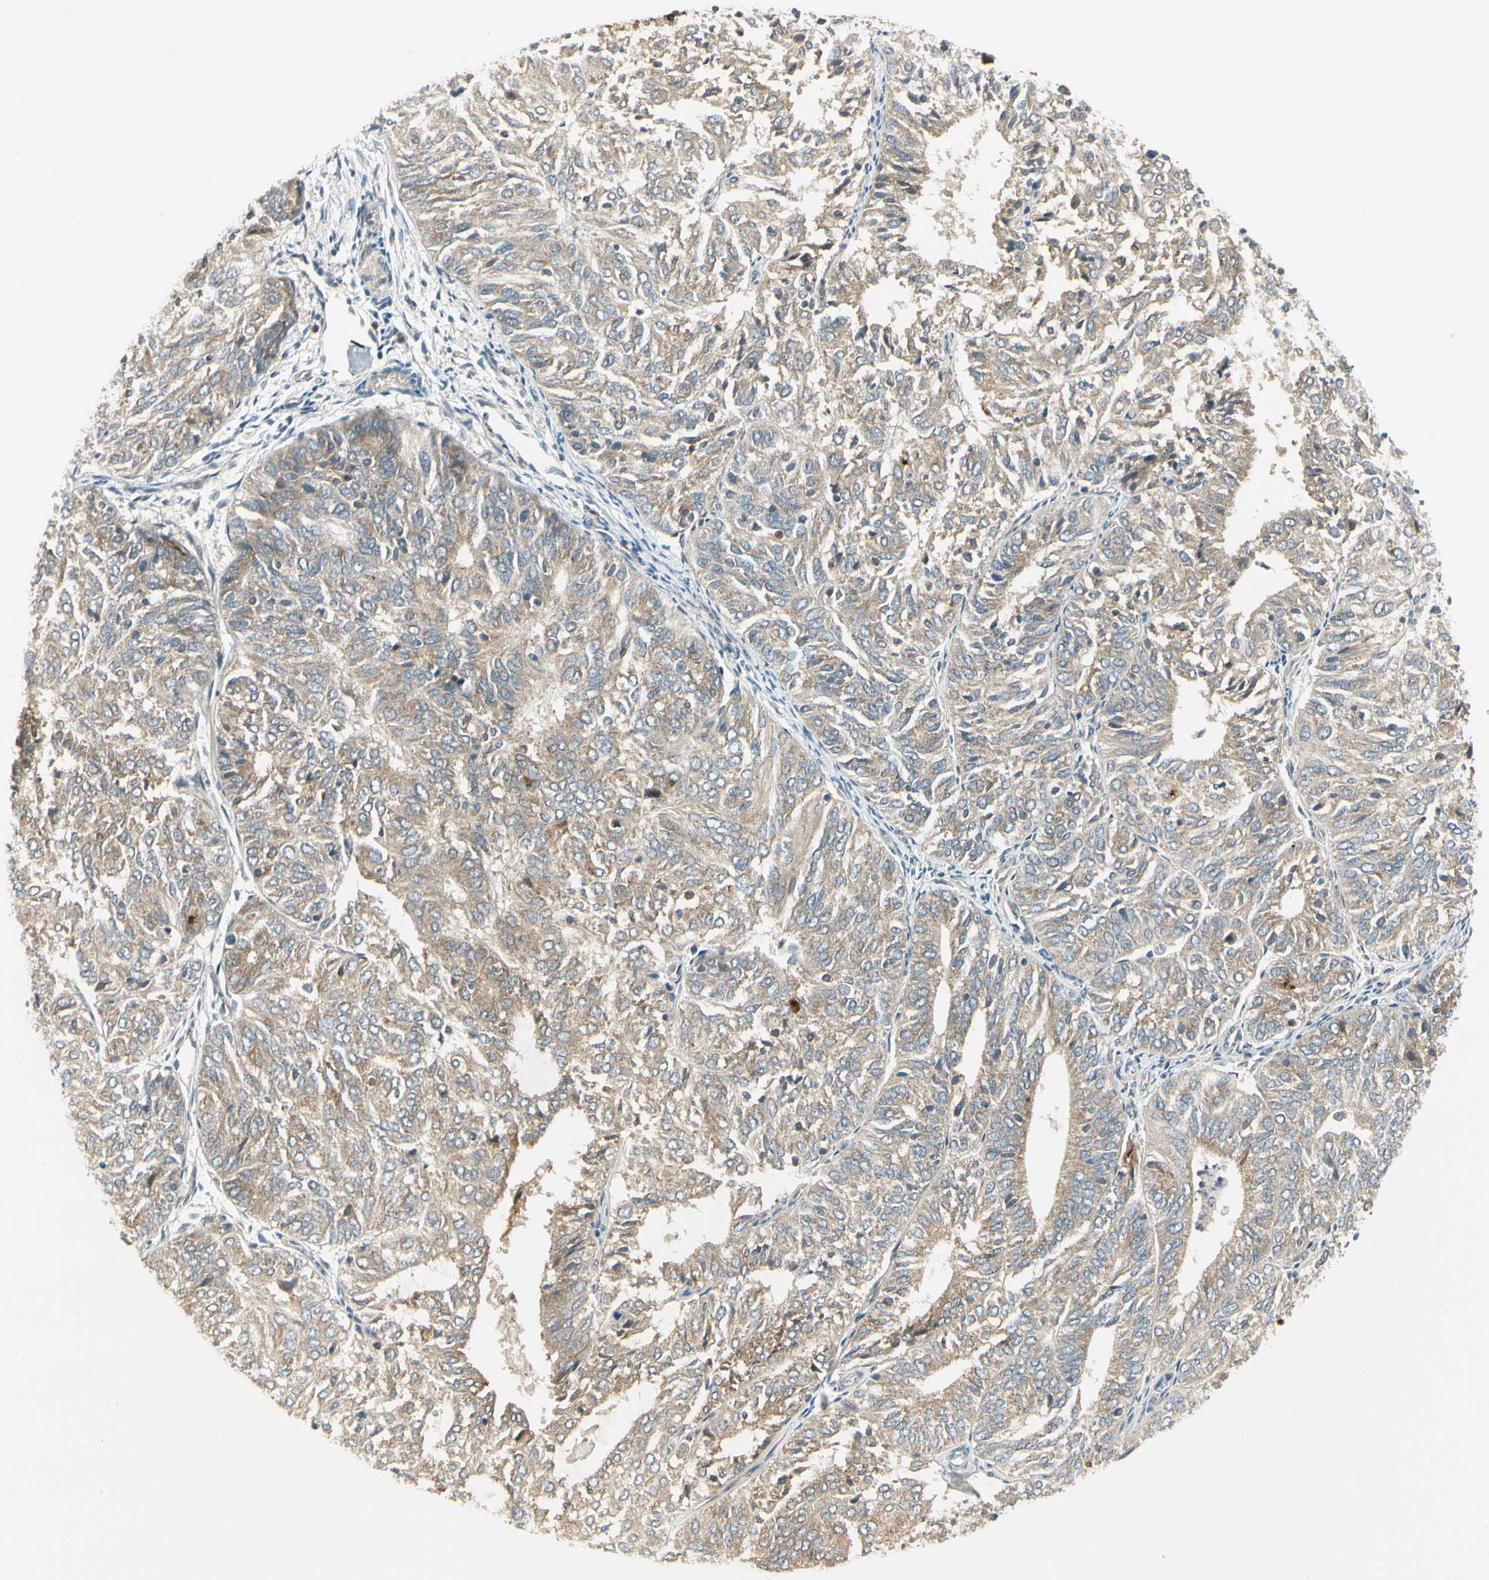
{"staining": {"intensity": "weak", "quantity": ">75%", "location": "cytoplasmic/membranous"}, "tissue": "endometrial cancer", "cell_type": "Tumor cells", "image_type": "cancer", "snomed": [{"axis": "morphology", "description": "Adenocarcinoma, NOS"}, {"axis": "topography", "description": "Uterus"}], "caption": "Endometrial cancer stained for a protein (brown) demonstrates weak cytoplasmic/membranous positive staining in about >75% of tumor cells.", "gene": "BNIP1", "patient": {"sex": "female", "age": 60}}